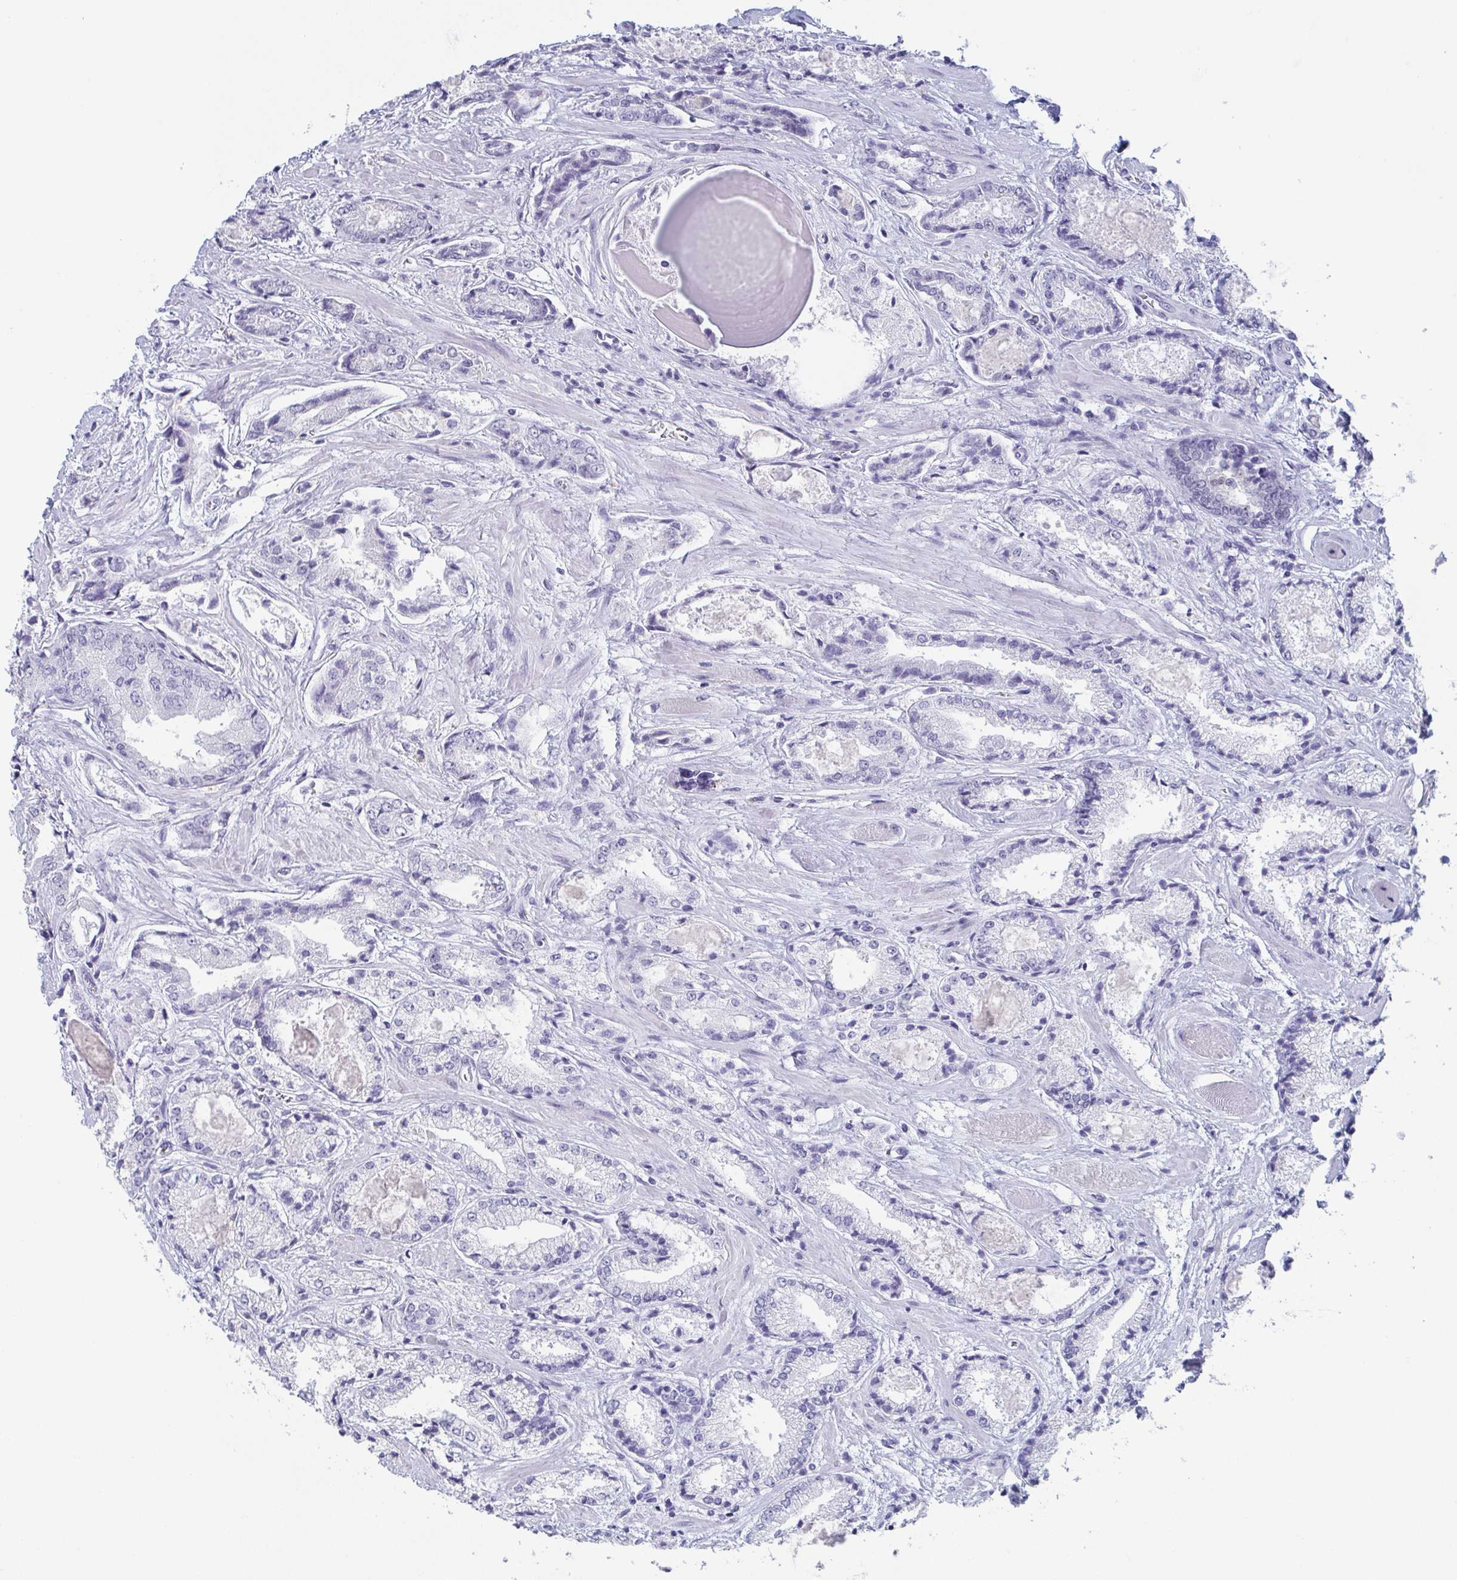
{"staining": {"intensity": "negative", "quantity": "none", "location": "none"}, "tissue": "prostate cancer", "cell_type": "Tumor cells", "image_type": "cancer", "snomed": [{"axis": "morphology", "description": "Adenocarcinoma, High grade"}, {"axis": "topography", "description": "Prostate"}], "caption": "A micrograph of human prostate cancer is negative for staining in tumor cells.", "gene": "REG4", "patient": {"sex": "male", "age": 64}}